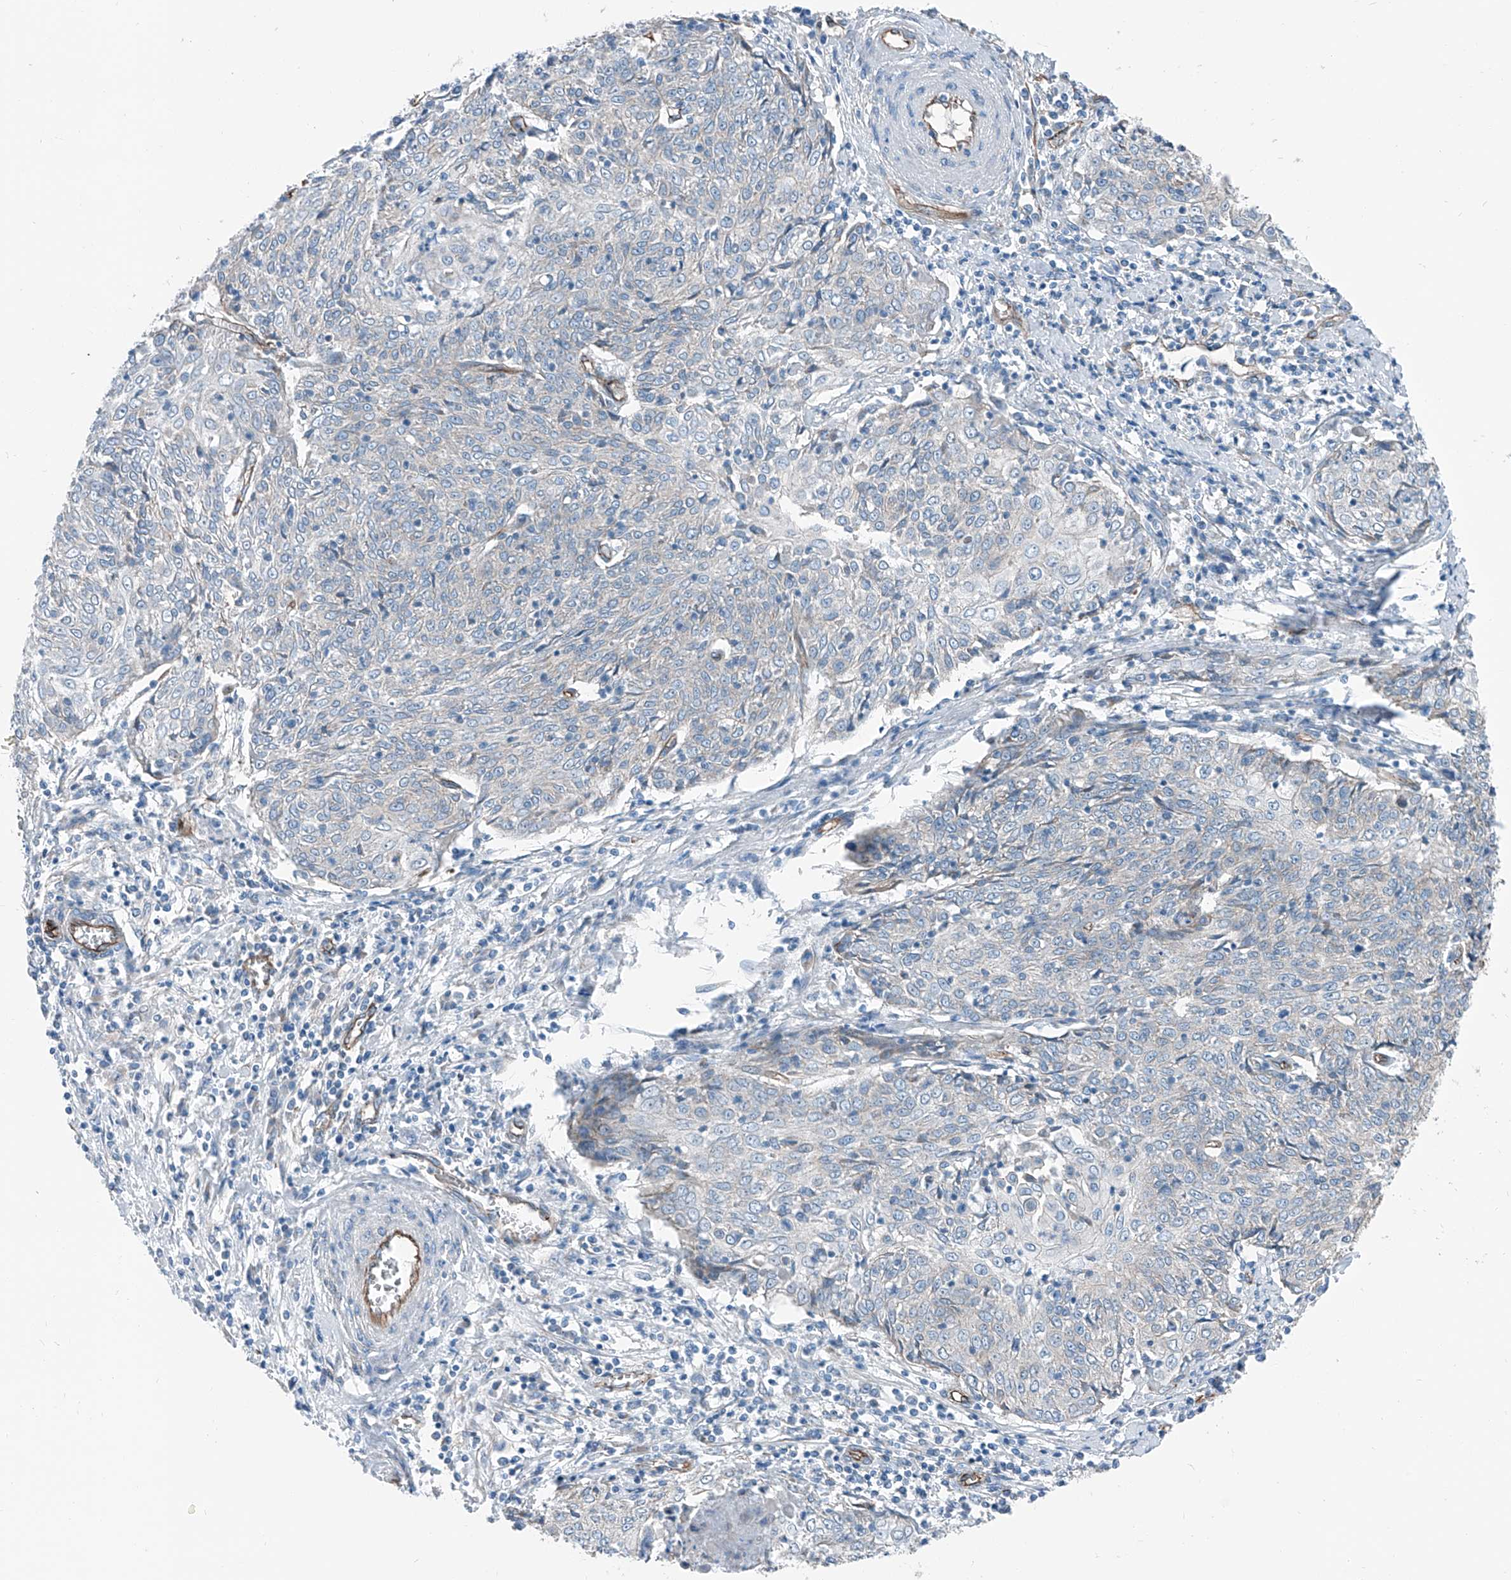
{"staining": {"intensity": "negative", "quantity": "none", "location": "none"}, "tissue": "cervical cancer", "cell_type": "Tumor cells", "image_type": "cancer", "snomed": [{"axis": "morphology", "description": "Squamous cell carcinoma, NOS"}, {"axis": "topography", "description": "Cervix"}], "caption": "An immunohistochemistry (IHC) image of squamous cell carcinoma (cervical) is shown. There is no staining in tumor cells of squamous cell carcinoma (cervical).", "gene": "THEMIS2", "patient": {"sex": "female", "age": 48}}